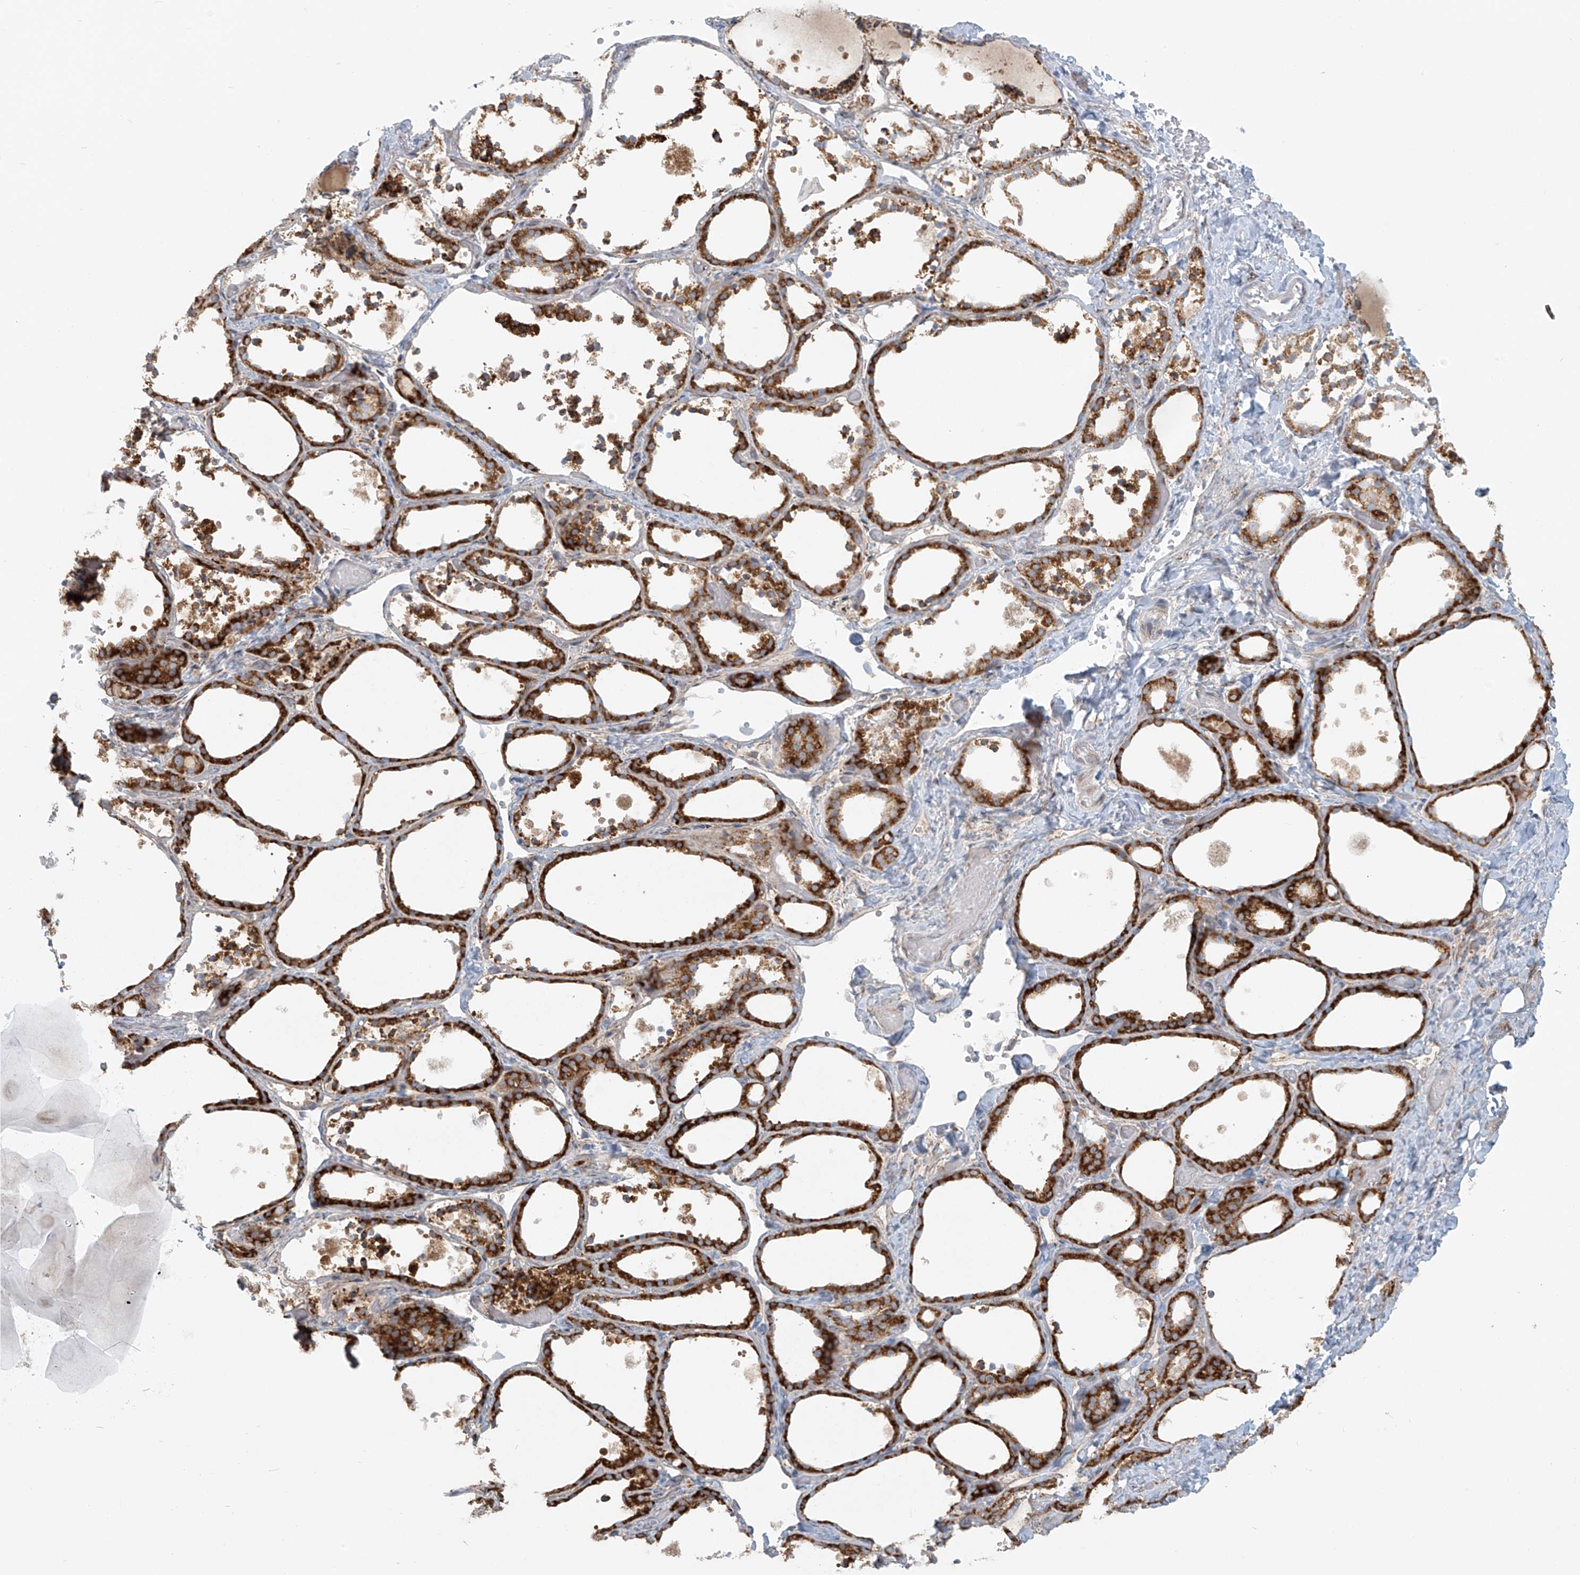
{"staining": {"intensity": "strong", "quantity": ">75%", "location": "cytoplasmic/membranous"}, "tissue": "thyroid gland", "cell_type": "Glandular cells", "image_type": "normal", "snomed": [{"axis": "morphology", "description": "Normal tissue, NOS"}, {"axis": "topography", "description": "Thyroid gland"}], "caption": "The photomicrograph shows staining of unremarkable thyroid gland, revealing strong cytoplasmic/membranous protein positivity (brown color) within glandular cells.", "gene": "KATNIP", "patient": {"sex": "female", "age": 44}}